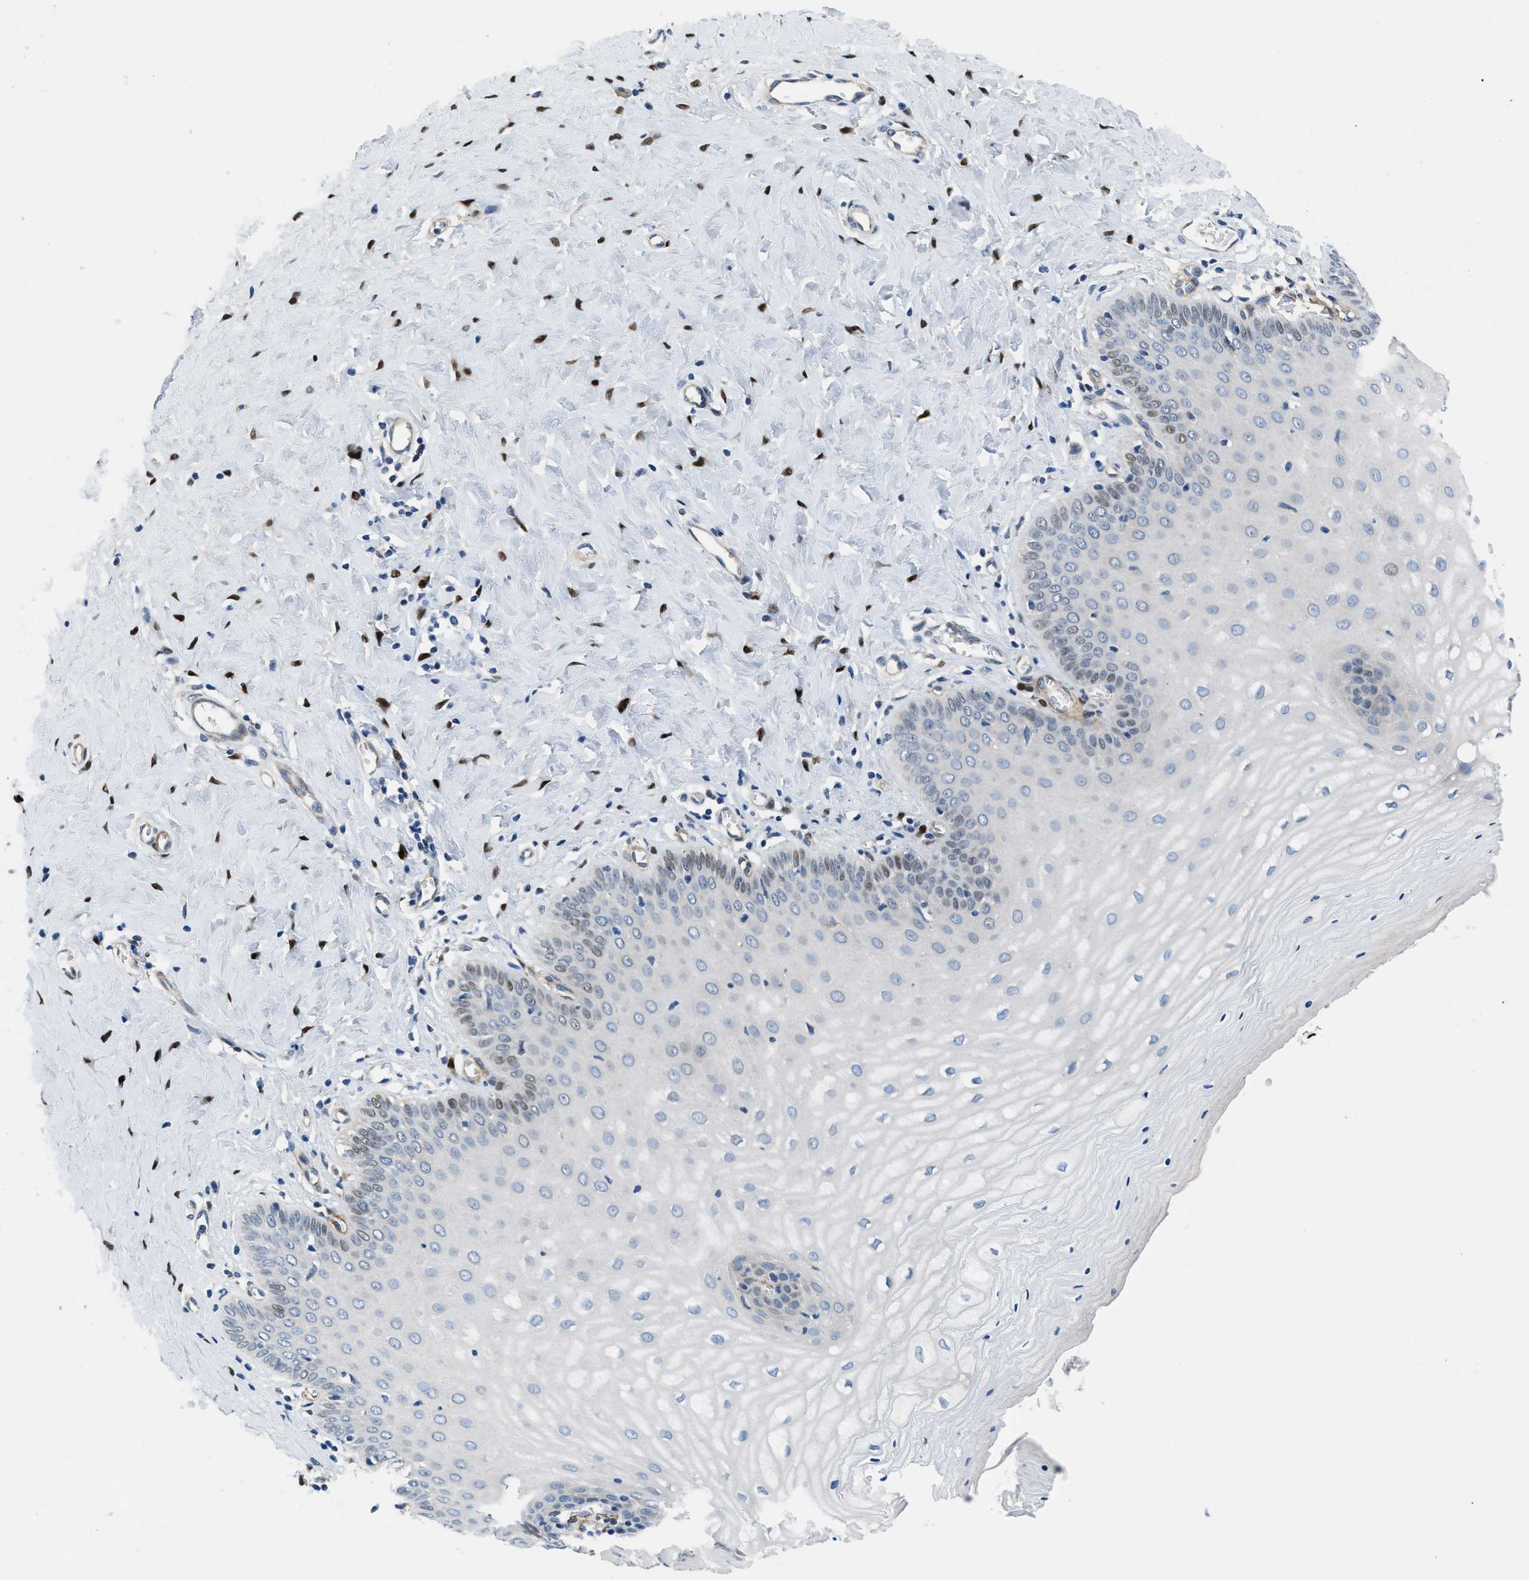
{"staining": {"intensity": "strong", "quantity": ">75%", "location": "nuclear"}, "tissue": "cervix", "cell_type": "Glandular cells", "image_type": "normal", "snomed": [{"axis": "morphology", "description": "Normal tissue, NOS"}, {"axis": "topography", "description": "Cervix"}], "caption": "Immunohistochemistry histopathology image of normal cervix: human cervix stained using IHC demonstrates high levels of strong protein expression localized specifically in the nuclear of glandular cells, appearing as a nuclear brown color.", "gene": "PGR", "patient": {"sex": "female", "age": 55}}